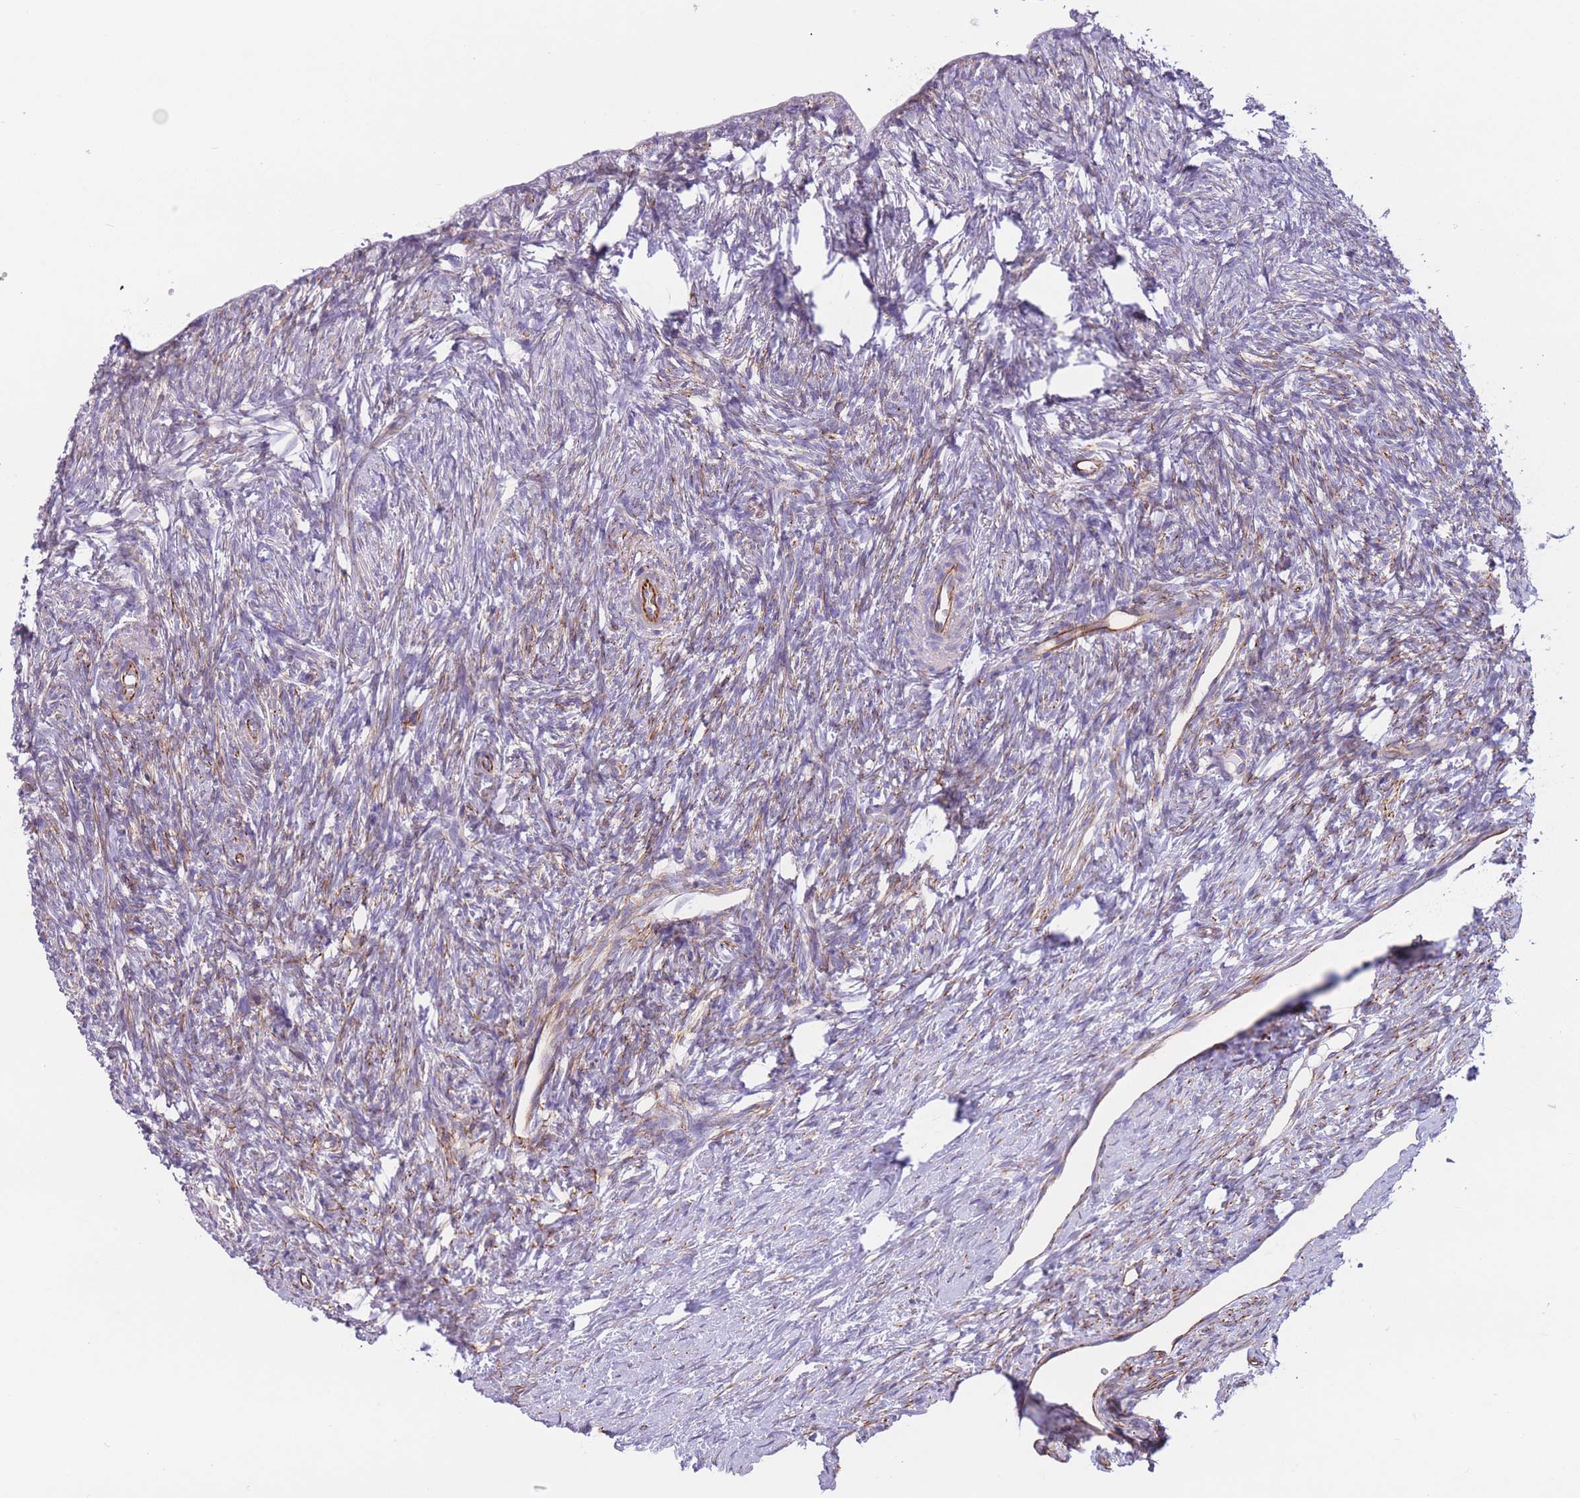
{"staining": {"intensity": "moderate", "quantity": "25%-75%", "location": "cytoplasmic/membranous"}, "tissue": "ovary", "cell_type": "Ovarian stroma cells", "image_type": "normal", "snomed": [{"axis": "morphology", "description": "Normal tissue, NOS"}, {"axis": "topography", "description": "Ovary"}], "caption": "Immunohistochemistry (IHC) staining of benign ovary, which exhibits medium levels of moderate cytoplasmic/membranous staining in approximately 25%-75% of ovarian stroma cells indicating moderate cytoplasmic/membranous protein positivity. The staining was performed using DAB (3,3'-diaminobenzidine) (brown) for protein detection and nuclei were counterstained in hematoxylin (blue).", "gene": "ATP5MF", "patient": {"sex": "female", "age": 51}}